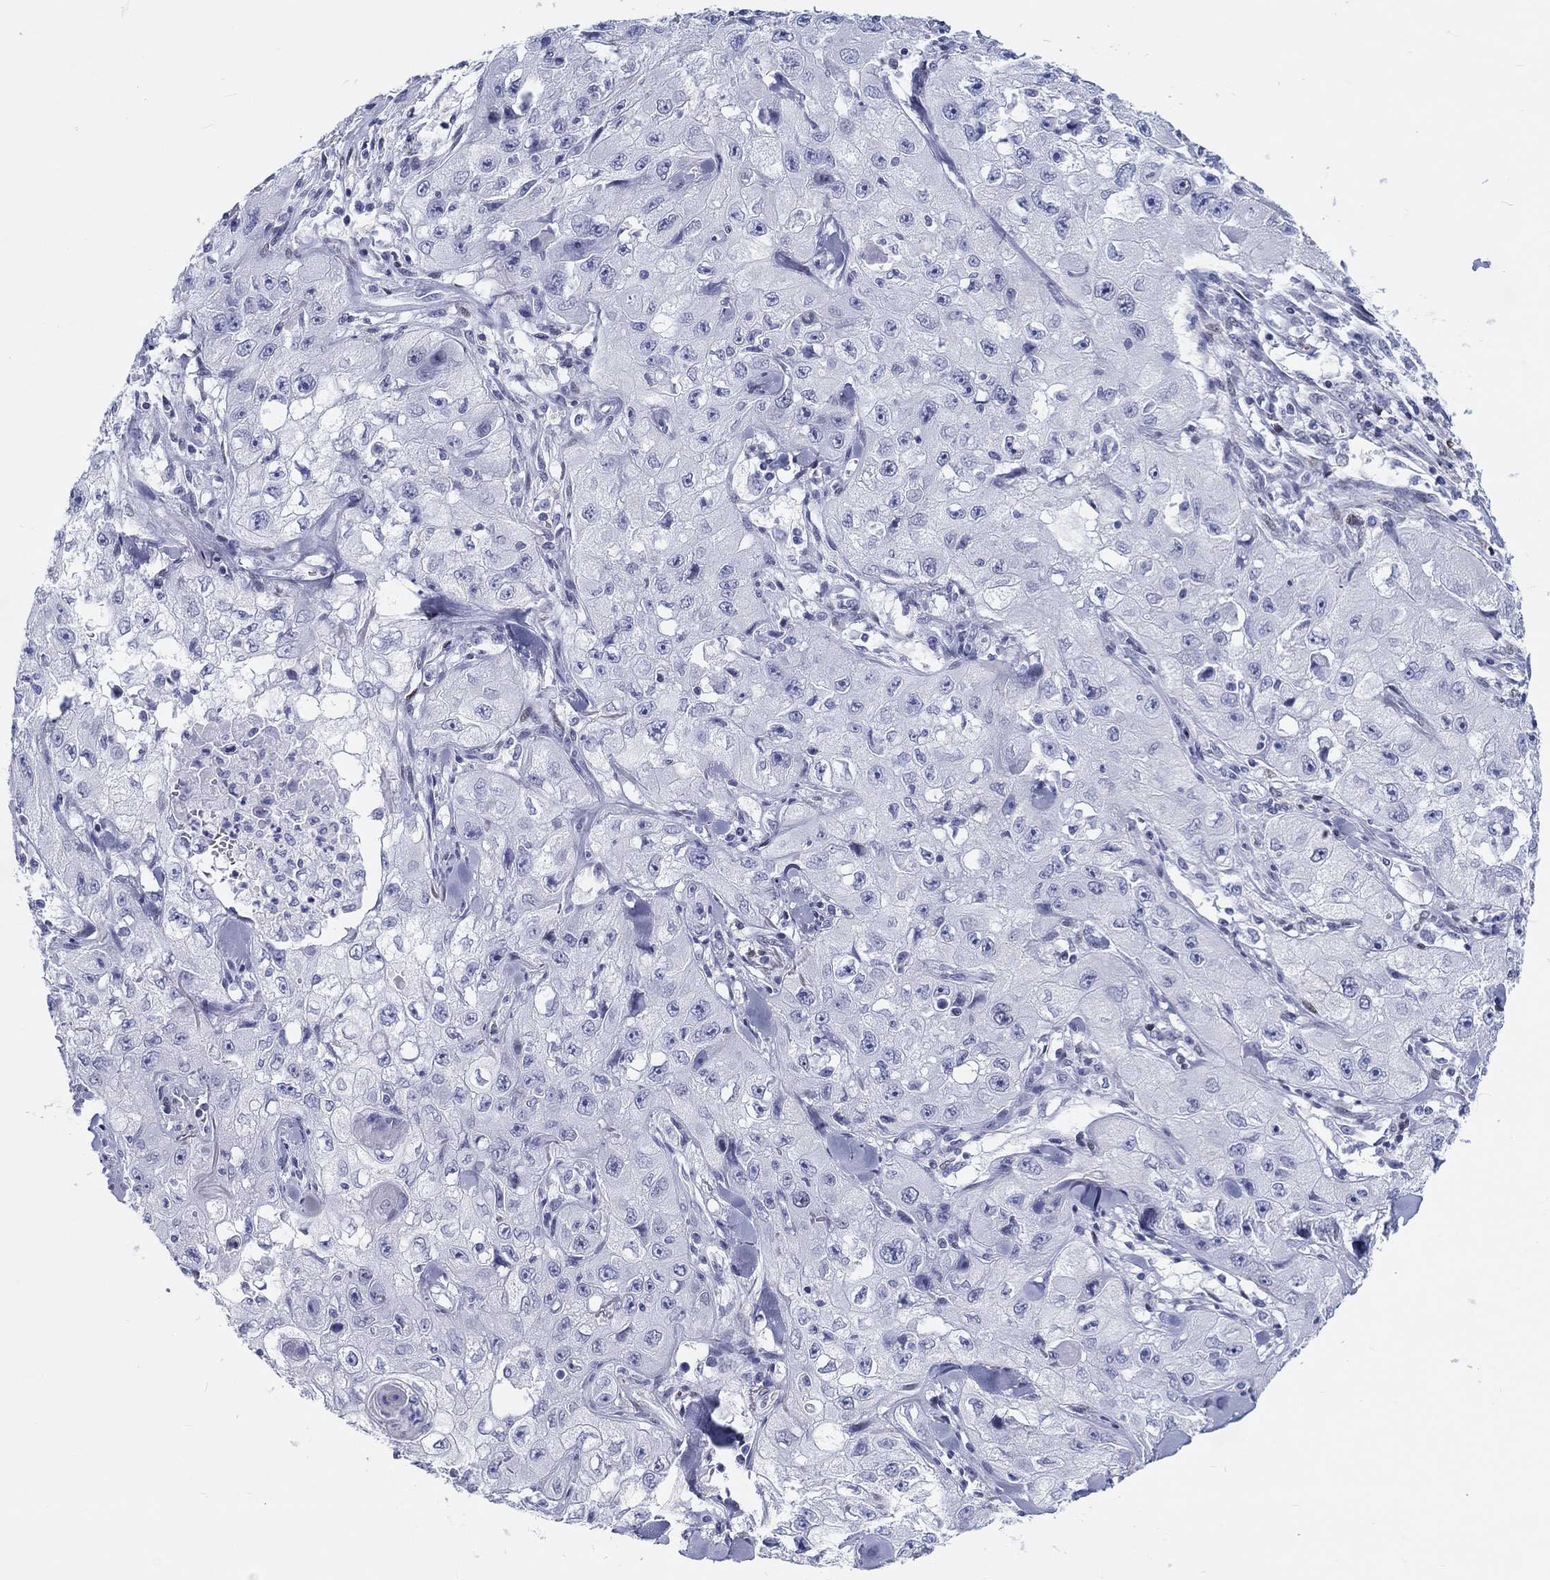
{"staining": {"intensity": "negative", "quantity": "none", "location": "none"}, "tissue": "skin cancer", "cell_type": "Tumor cells", "image_type": "cancer", "snomed": [{"axis": "morphology", "description": "Squamous cell carcinoma, NOS"}, {"axis": "topography", "description": "Skin"}, {"axis": "topography", "description": "Subcutis"}], "caption": "Immunohistochemical staining of squamous cell carcinoma (skin) exhibits no significant expression in tumor cells.", "gene": "H1-1", "patient": {"sex": "male", "age": 73}}